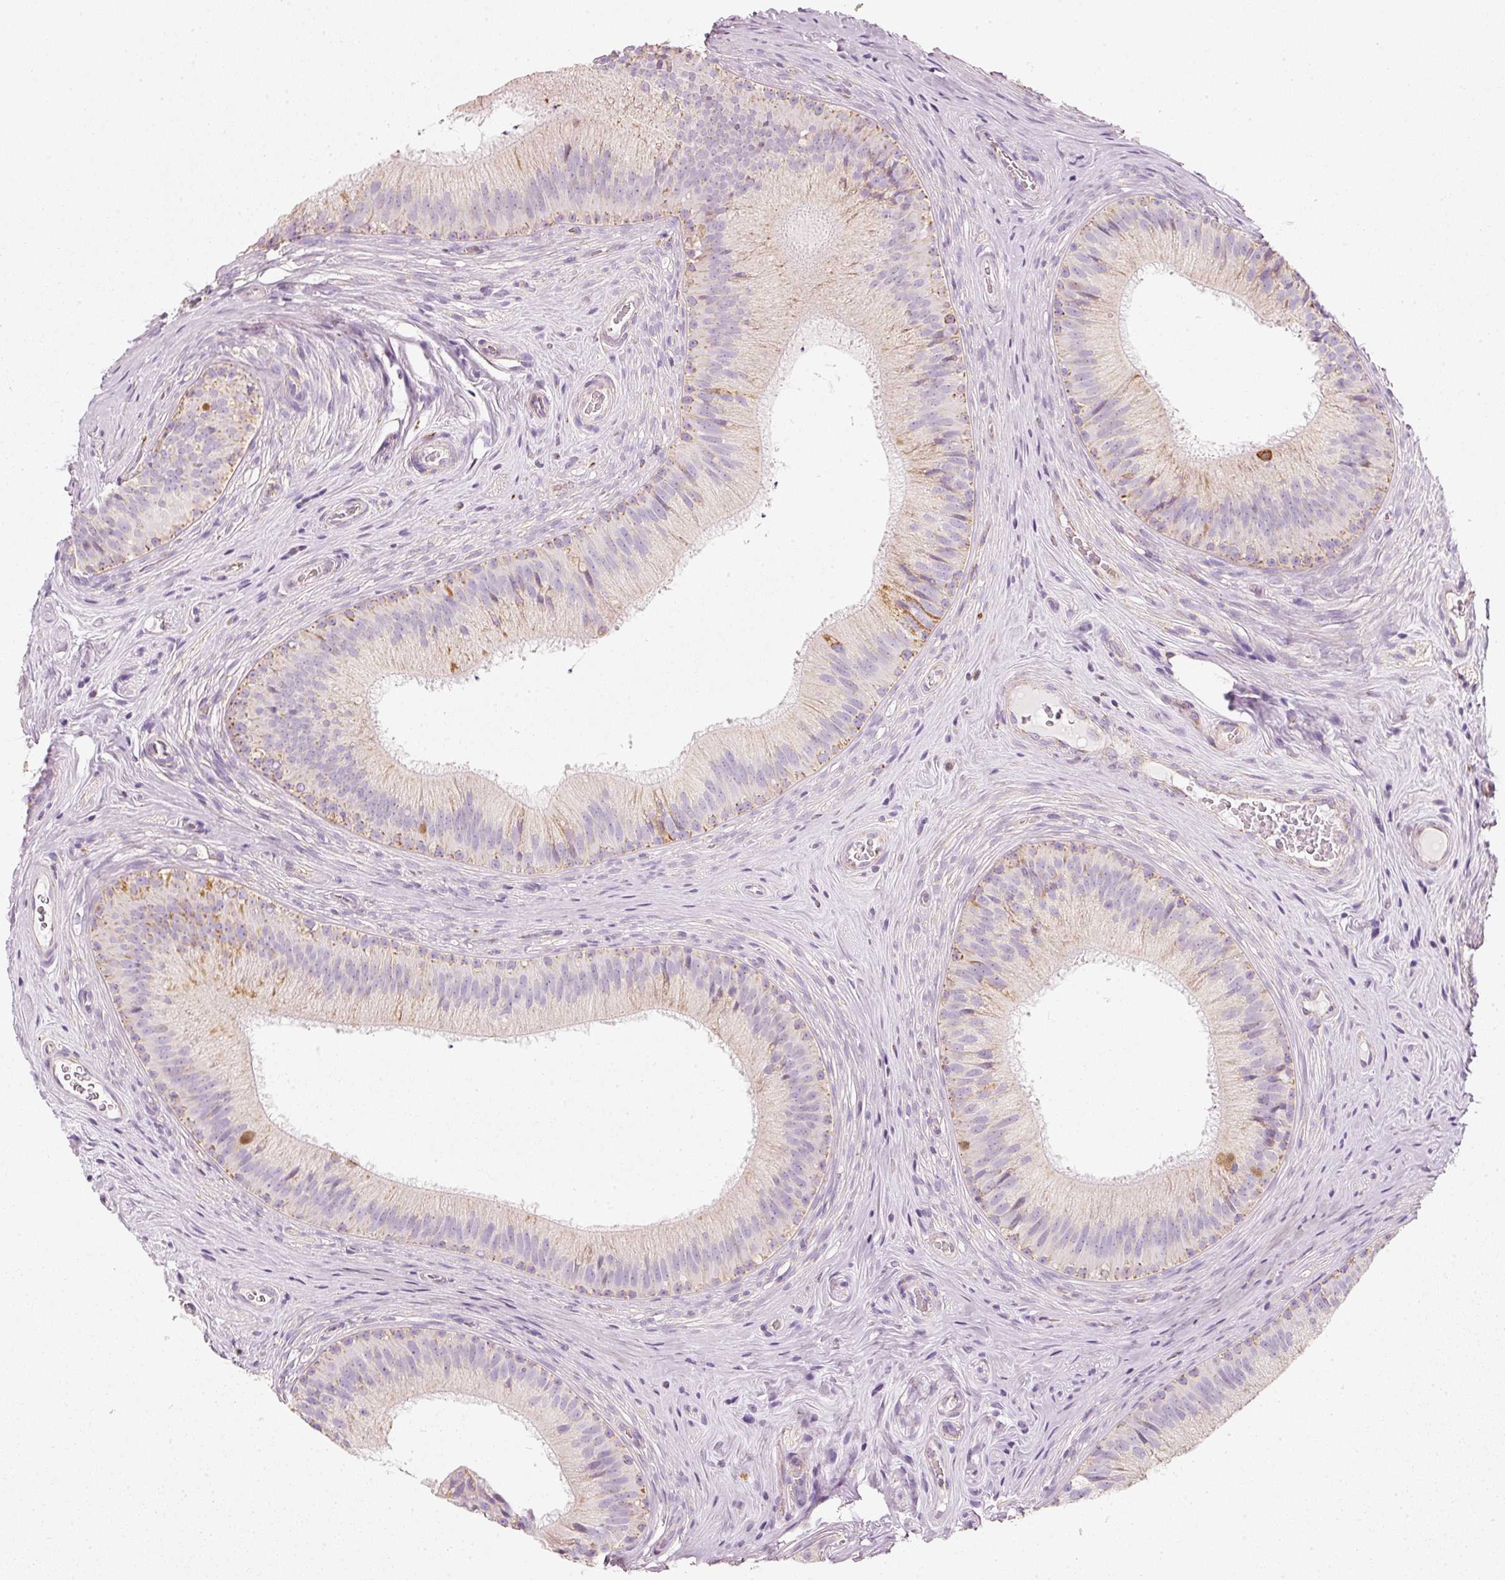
{"staining": {"intensity": "moderate", "quantity": "<25%", "location": "cytoplasmic/membranous,nuclear"}, "tissue": "epididymis", "cell_type": "Glandular cells", "image_type": "normal", "snomed": [{"axis": "morphology", "description": "Normal tissue, NOS"}, {"axis": "topography", "description": "Epididymis"}], "caption": "Protein staining by immunohistochemistry (IHC) demonstrates moderate cytoplasmic/membranous,nuclear expression in approximately <25% of glandular cells in normal epididymis.", "gene": "DUT", "patient": {"sex": "male", "age": 24}}